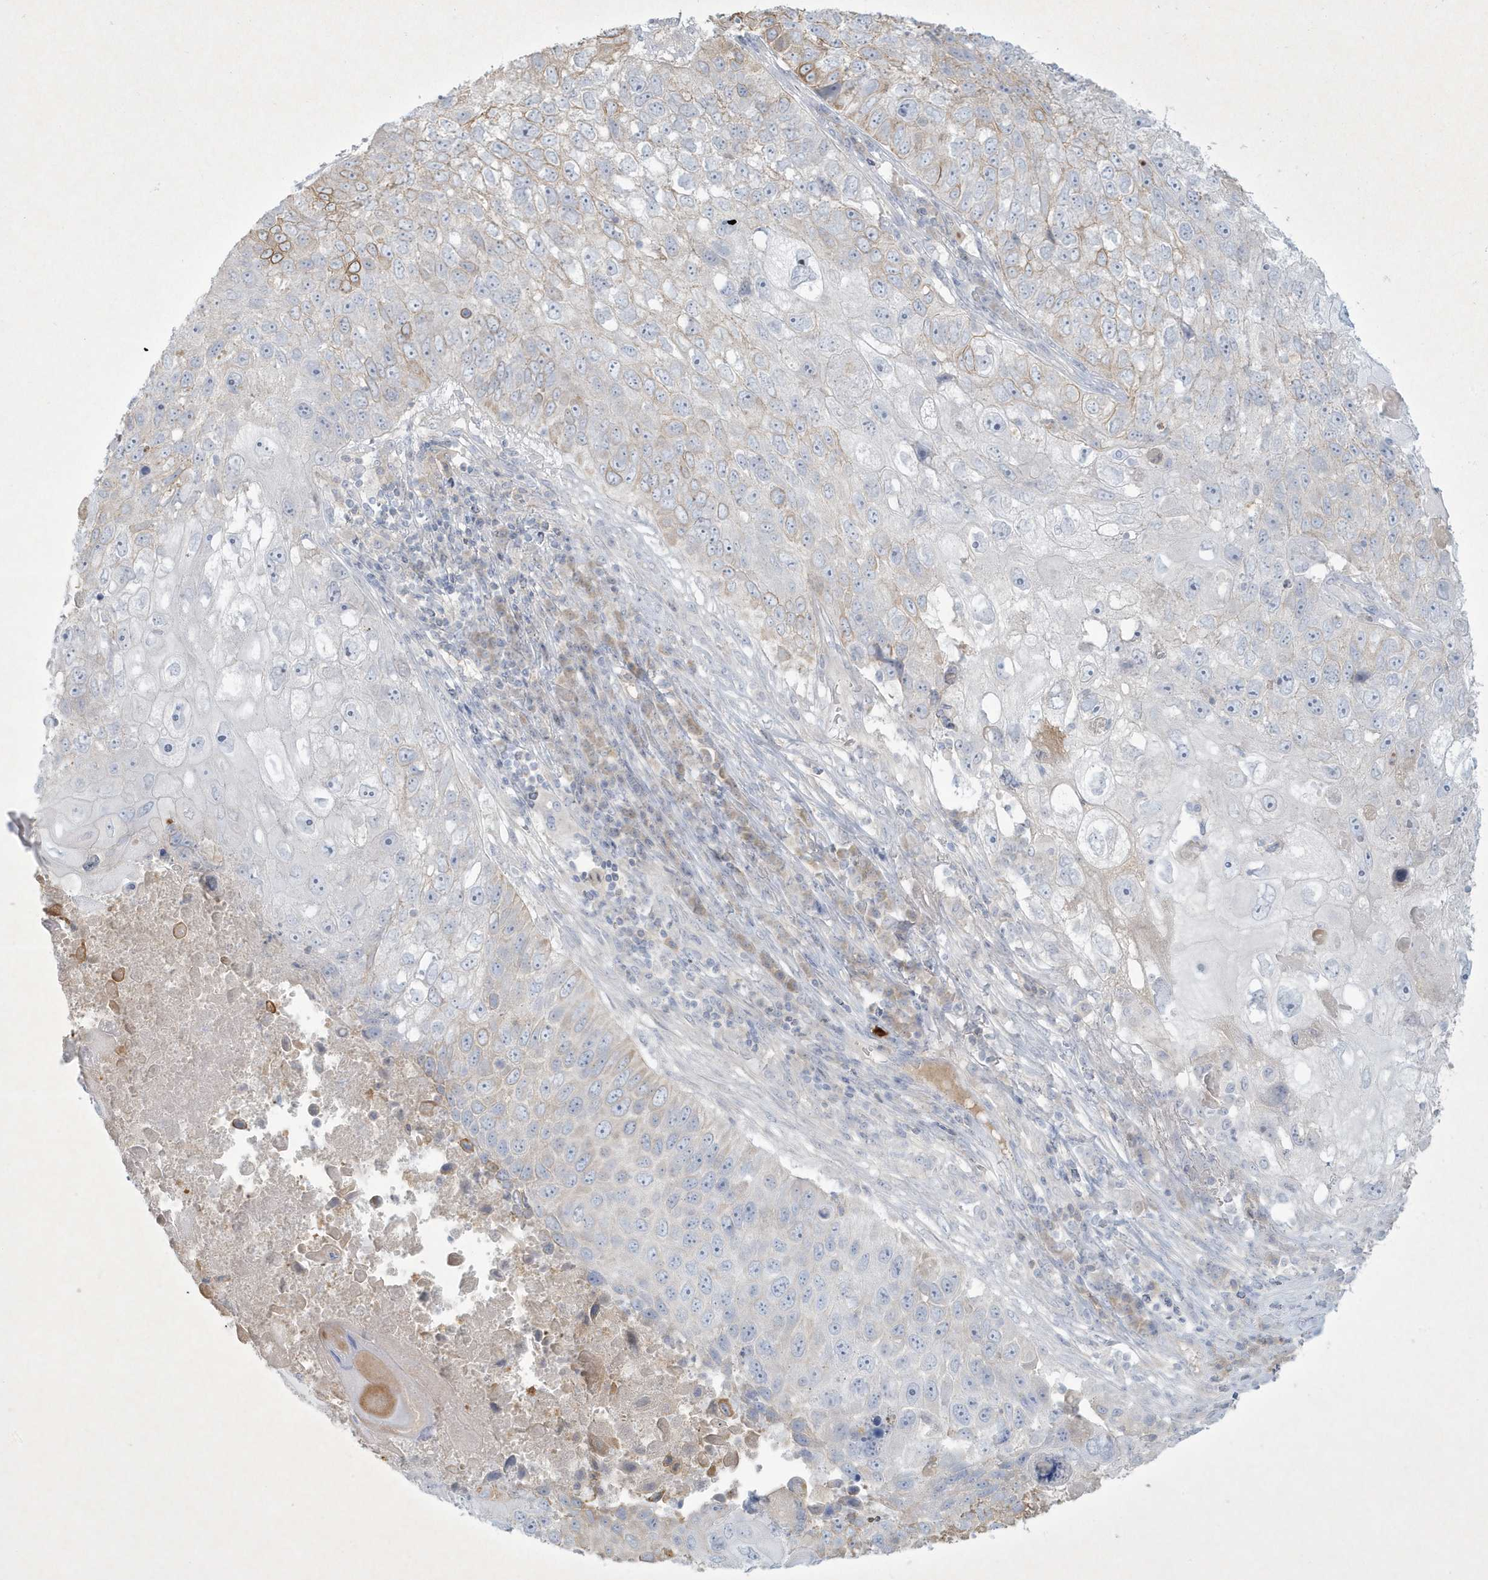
{"staining": {"intensity": "weak", "quantity": "<25%", "location": "cytoplasmic/membranous"}, "tissue": "lung cancer", "cell_type": "Tumor cells", "image_type": "cancer", "snomed": [{"axis": "morphology", "description": "Squamous cell carcinoma, NOS"}, {"axis": "topography", "description": "Lung"}], "caption": "High power microscopy image of an immunohistochemistry image of squamous cell carcinoma (lung), revealing no significant staining in tumor cells. Nuclei are stained in blue.", "gene": "CCDC24", "patient": {"sex": "male", "age": 61}}